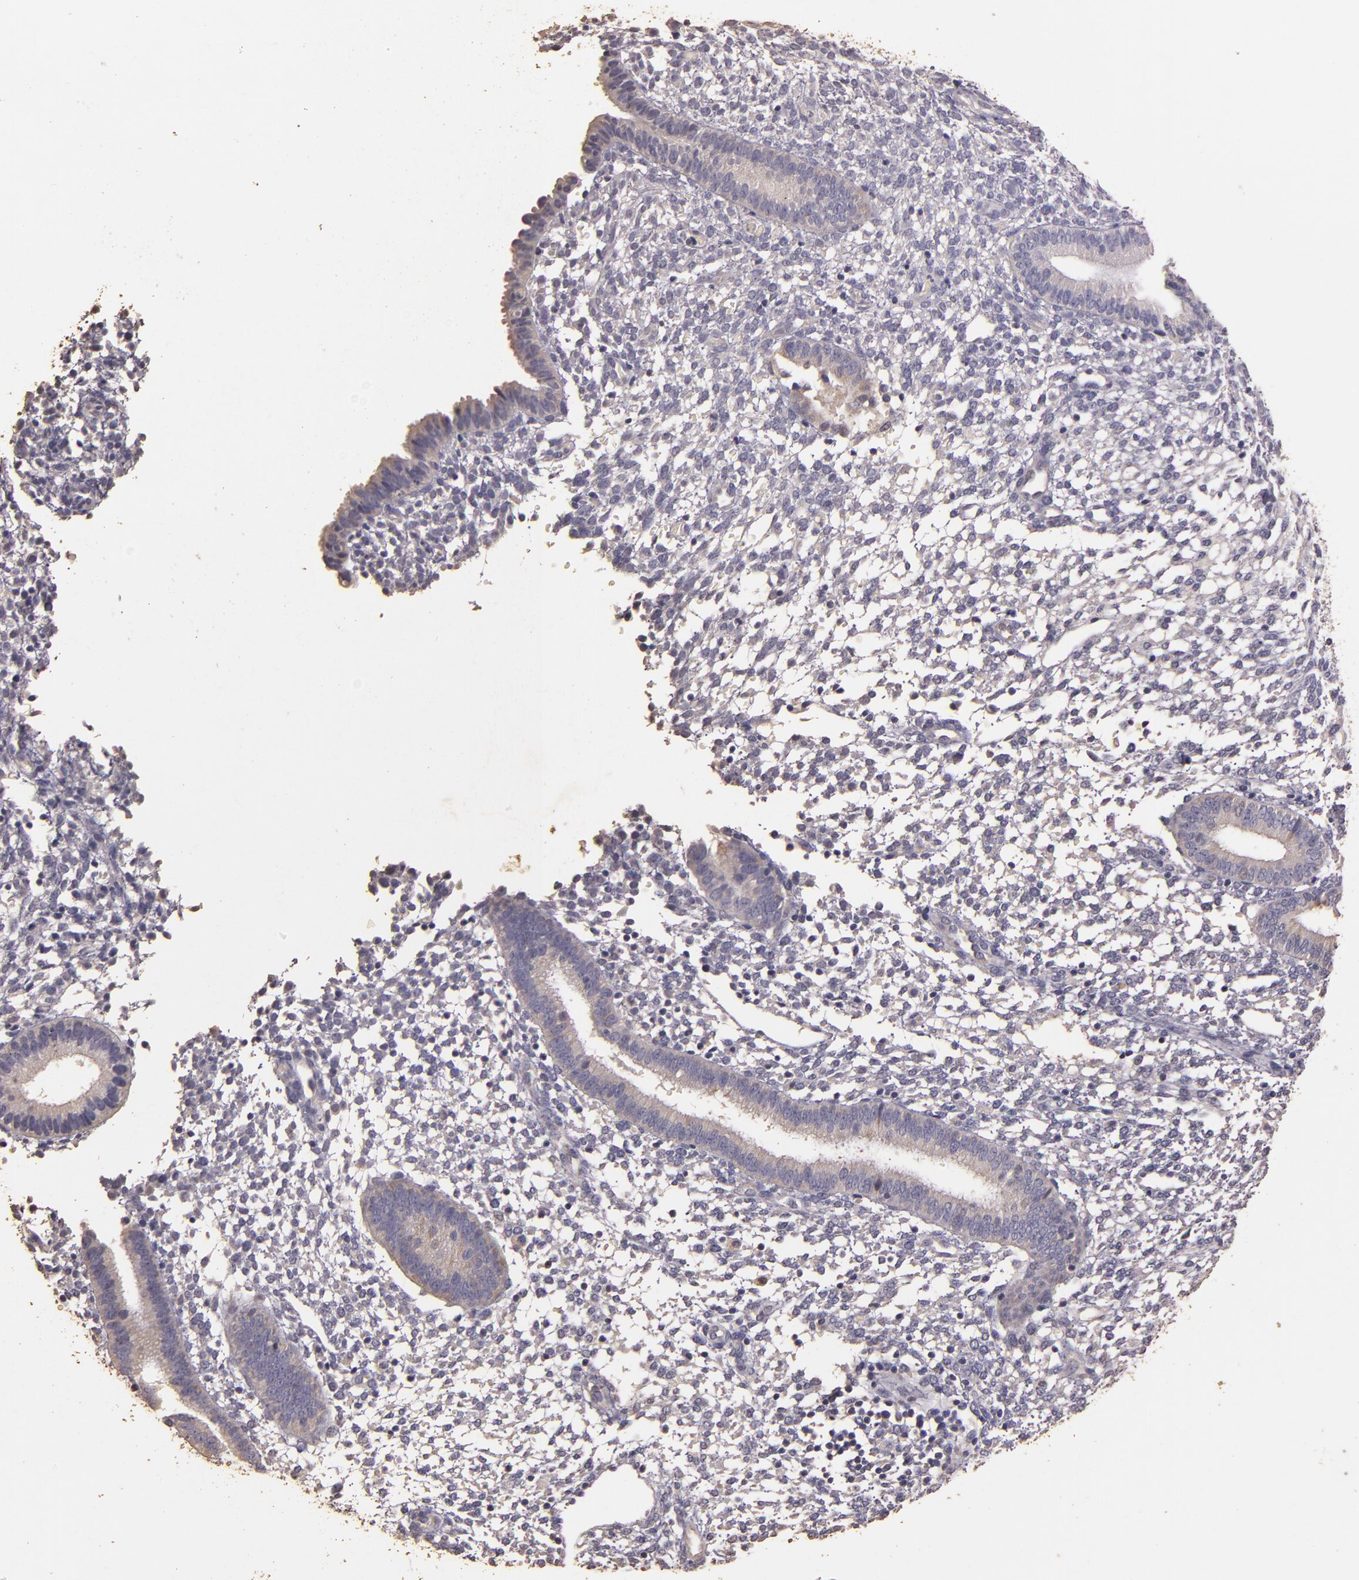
{"staining": {"intensity": "negative", "quantity": "none", "location": "none"}, "tissue": "endometrium", "cell_type": "Cells in endometrial stroma", "image_type": "normal", "snomed": [{"axis": "morphology", "description": "Normal tissue, NOS"}, {"axis": "topography", "description": "Endometrium"}], "caption": "A high-resolution histopathology image shows IHC staining of normal endometrium, which displays no significant expression in cells in endometrial stroma.", "gene": "BCL2L13", "patient": {"sex": "female", "age": 35}}